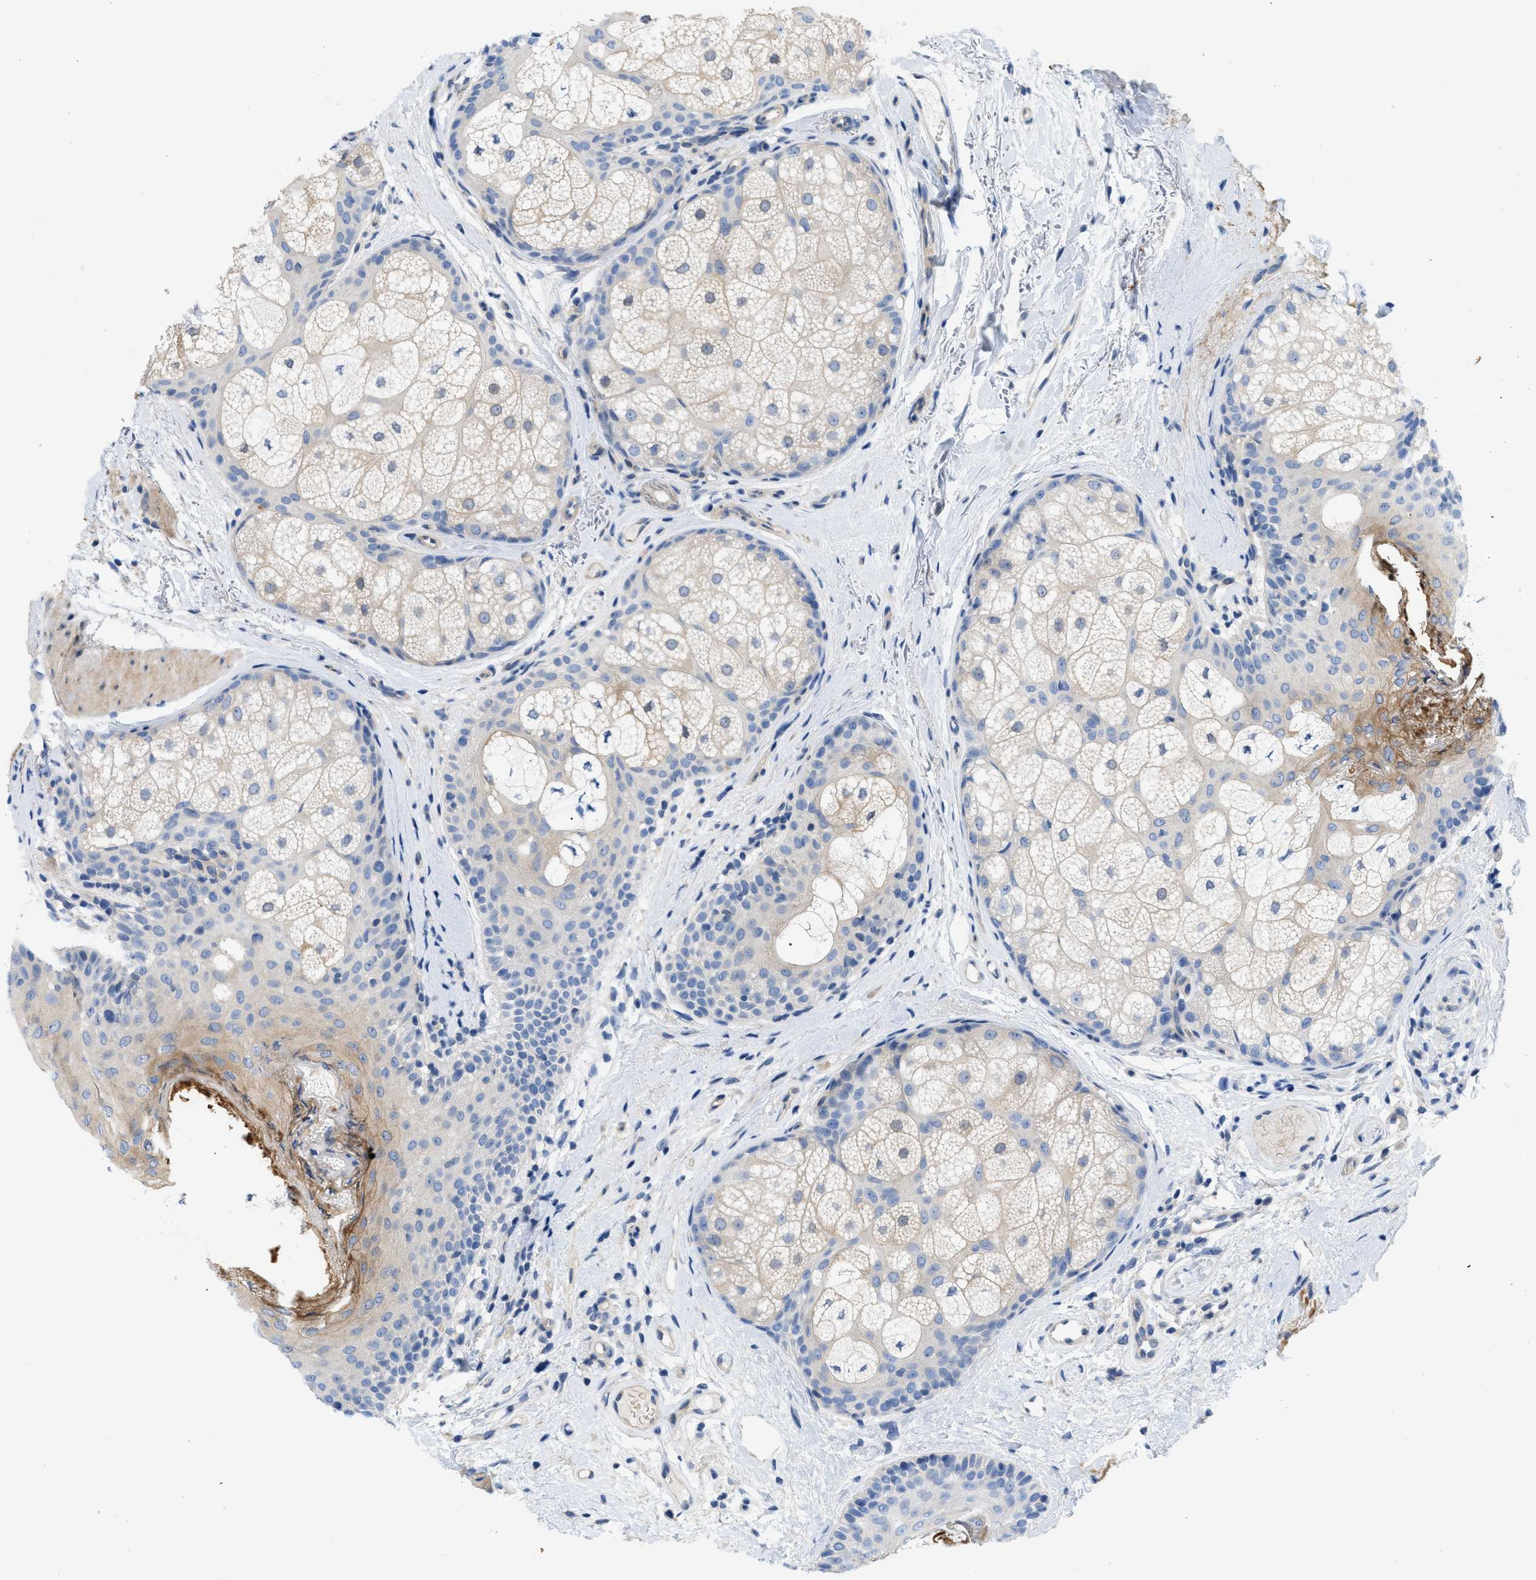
{"staining": {"intensity": "moderate", "quantity": "25%-75%", "location": "cytoplasmic/membranous"}, "tissue": "oral mucosa", "cell_type": "Squamous epithelial cells", "image_type": "normal", "snomed": [{"axis": "morphology", "description": "Normal tissue, NOS"}, {"axis": "topography", "description": "Skin"}, {"axis": "topography", "description": "Oral tissue"}], "caption": "Immunohistochemistry (IHC) image of benign oral mucosa stained for a protein (brown), which displays medium levels of moderate cytoplasmic/membranous expression in approximately 25%-75% of squamous epithelial cells.", "gene": "NDEL1", "patient": {"sex": "male", "age": 84}}